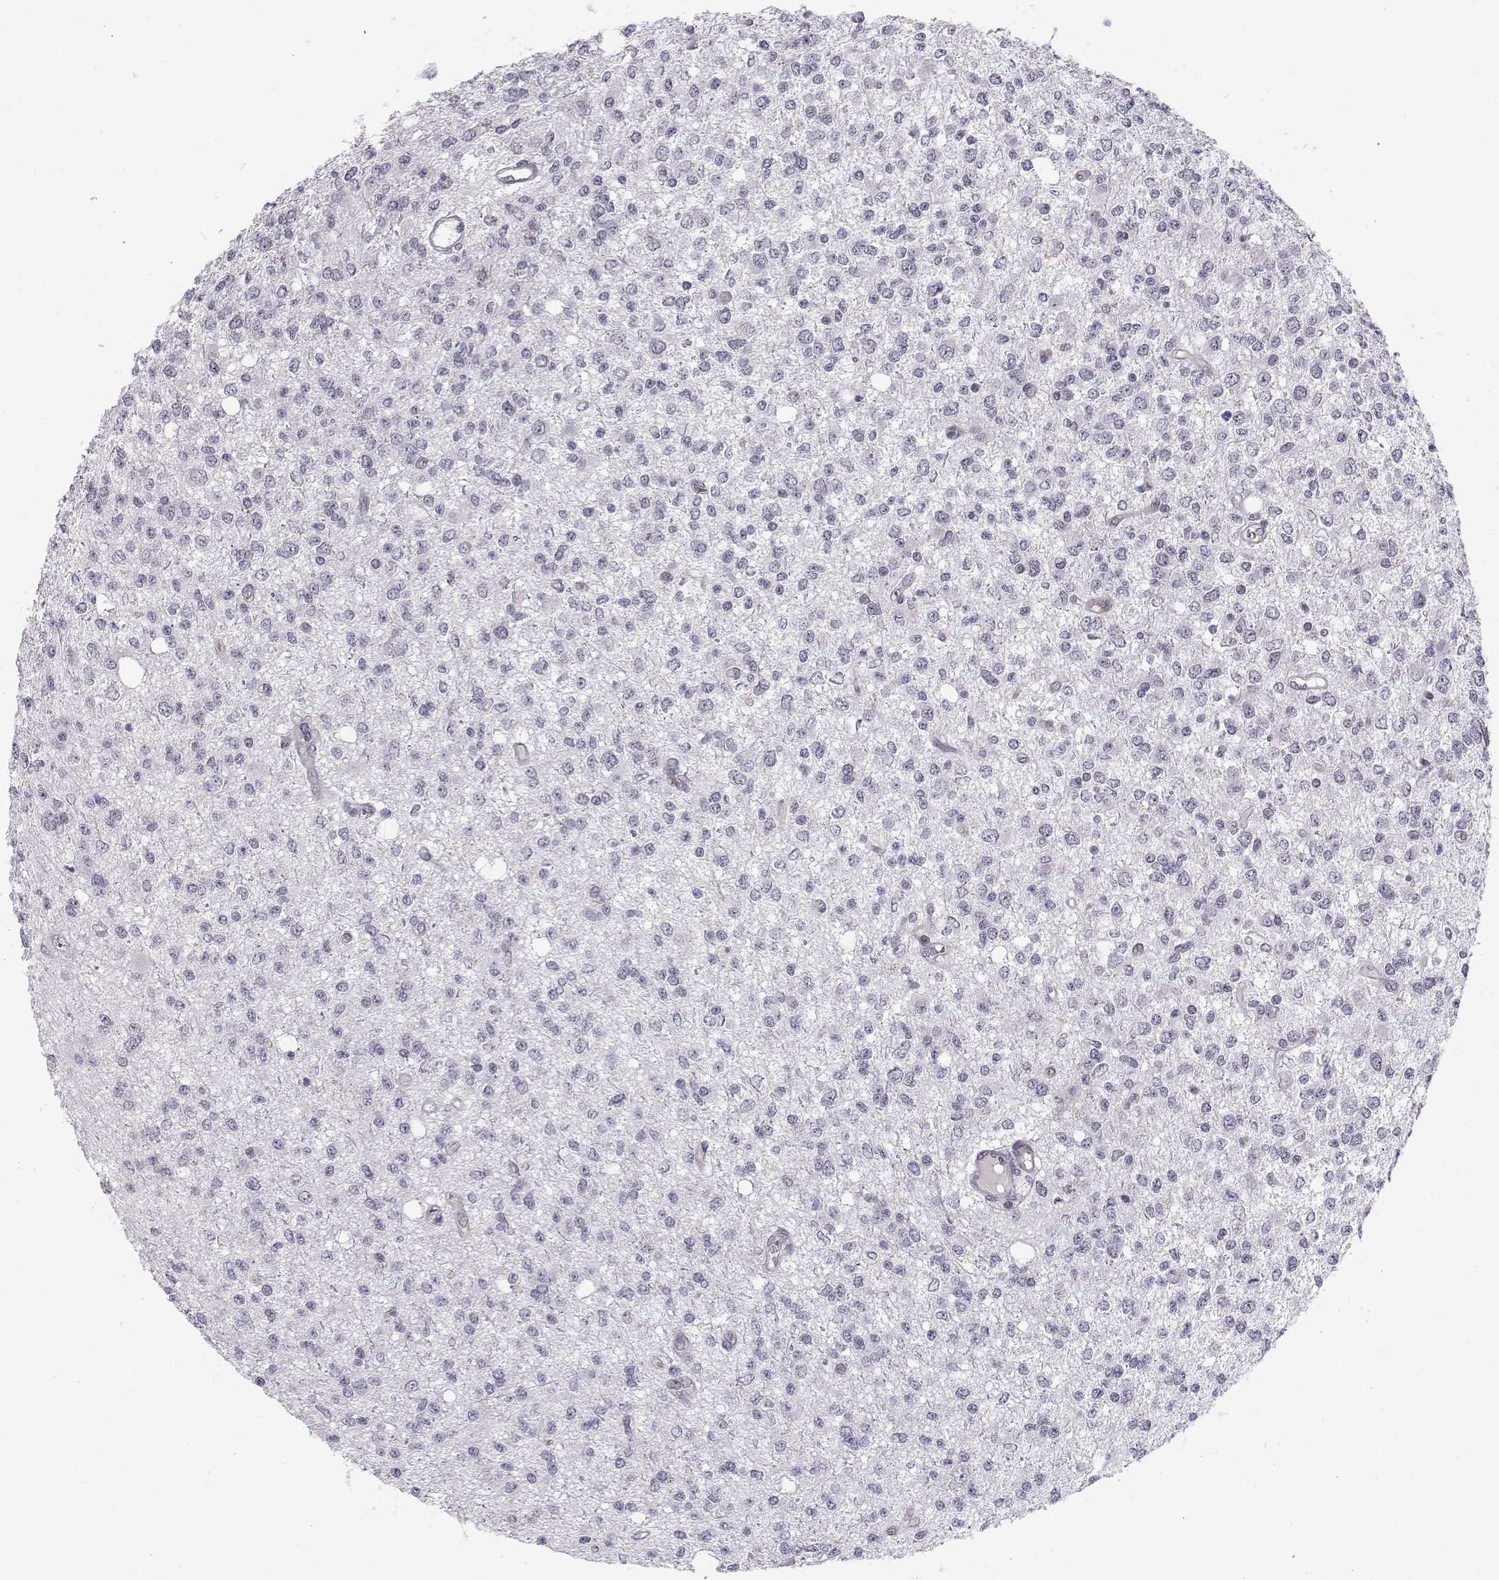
{"staining": {"intensity": "negative", "quantity": "none", "location": "none"}, "tissue": "glioma", "cell_type": "Tumor cells", "image_type": "cancer", "snomed": [{"axis": "morphology", "description": "Glioma, malignant, Low grade"}, {"axis": "topography", "description": "Brain"}], "caption": "There is no significant expression in tumor cells of glioma.", "gene": "KIF13B", "patient": {"sex": "male", "age": 67}}